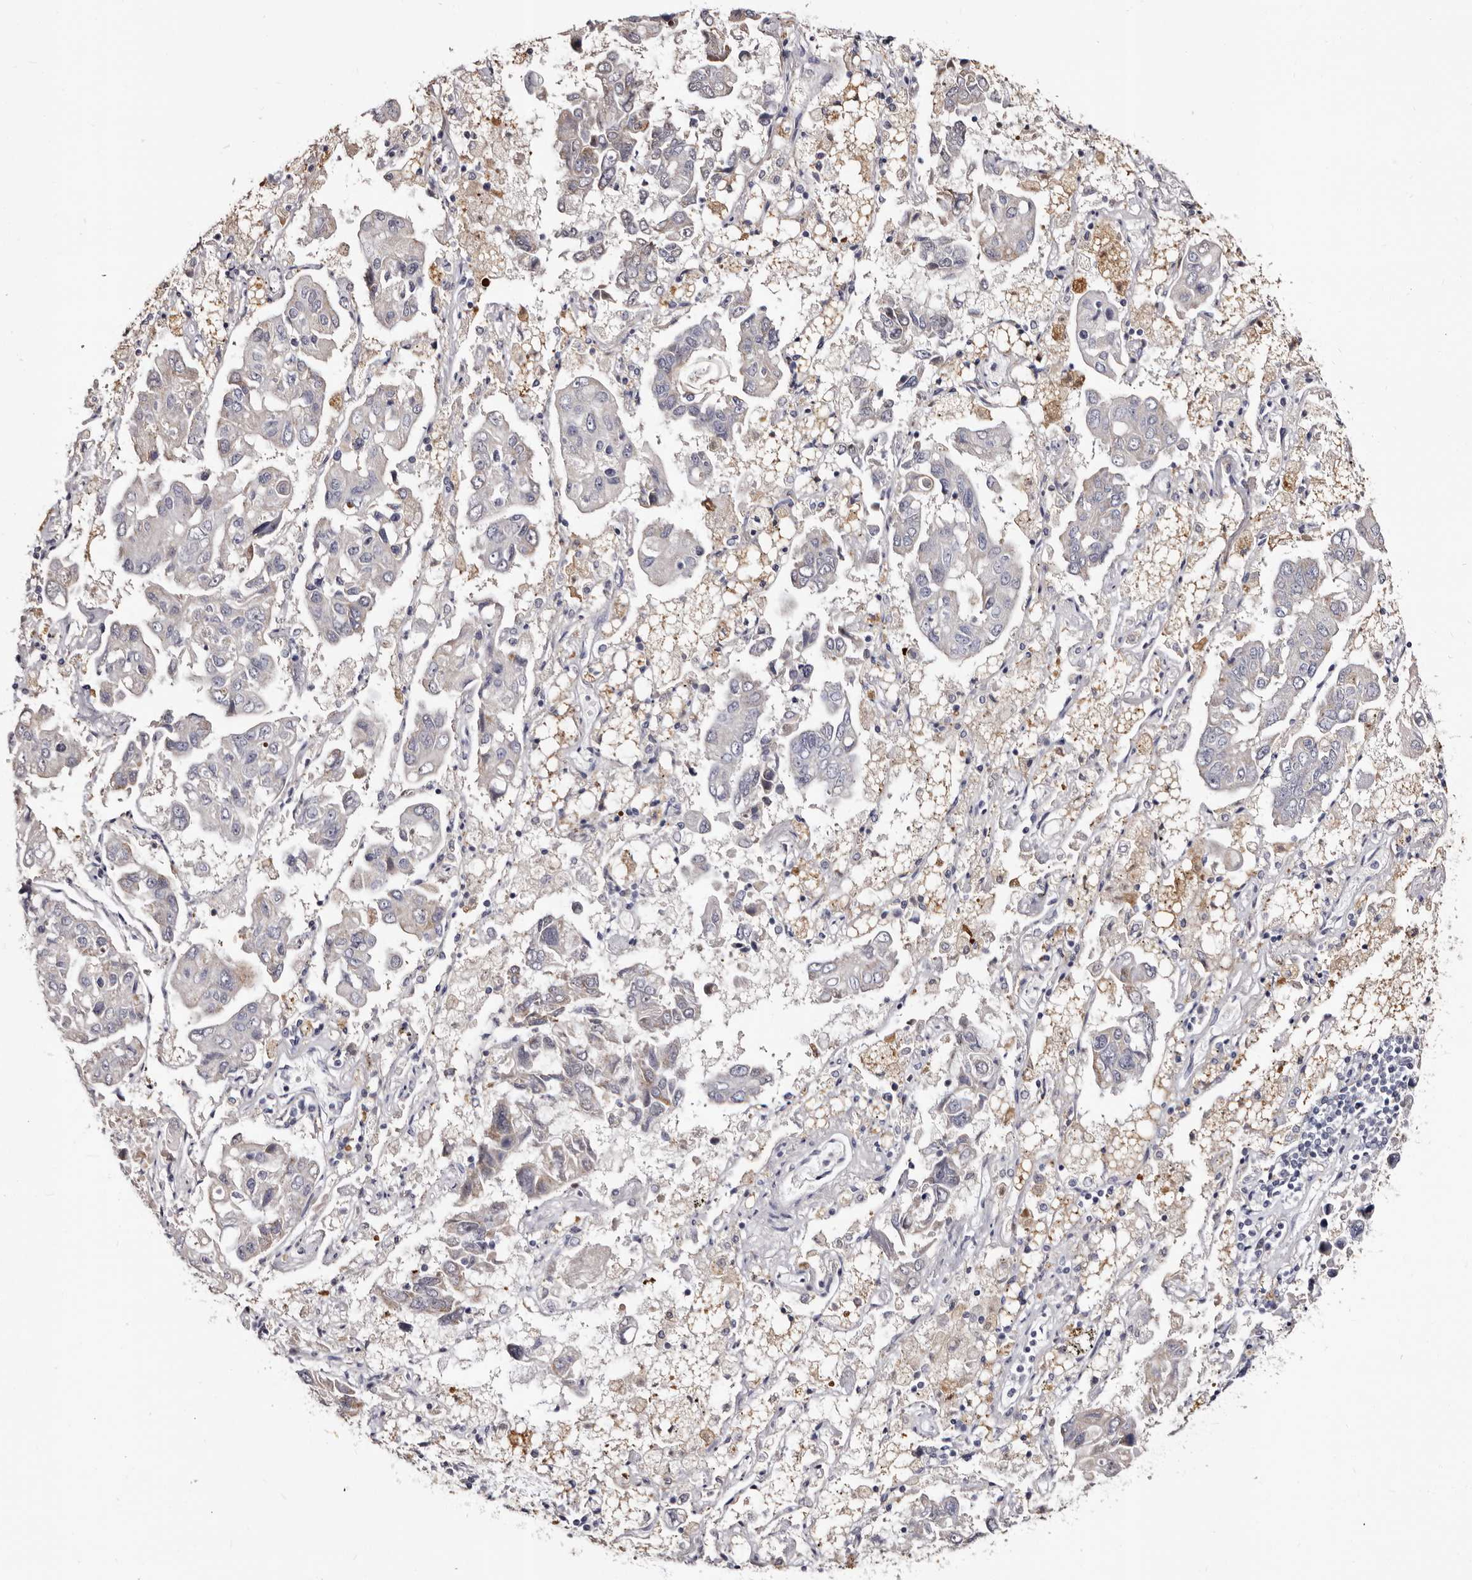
{"staining": {"intensity": "negative", "quantity": "none", "location": "none"}, "tissue": "lung cancer", "cell_type": "Tumor cells", "image_type": "cancer", "snomed": [{"axis": "morphology", "description": "Adenocarcinoma, NOS"}, {"axis": "topography", "description": "Lung"}], "caption": "Tumor cells show no significant expression in adenocarcinoma (lung).", "gene": "PTAFR", "patient": {"sex": "male", "age": 64}}